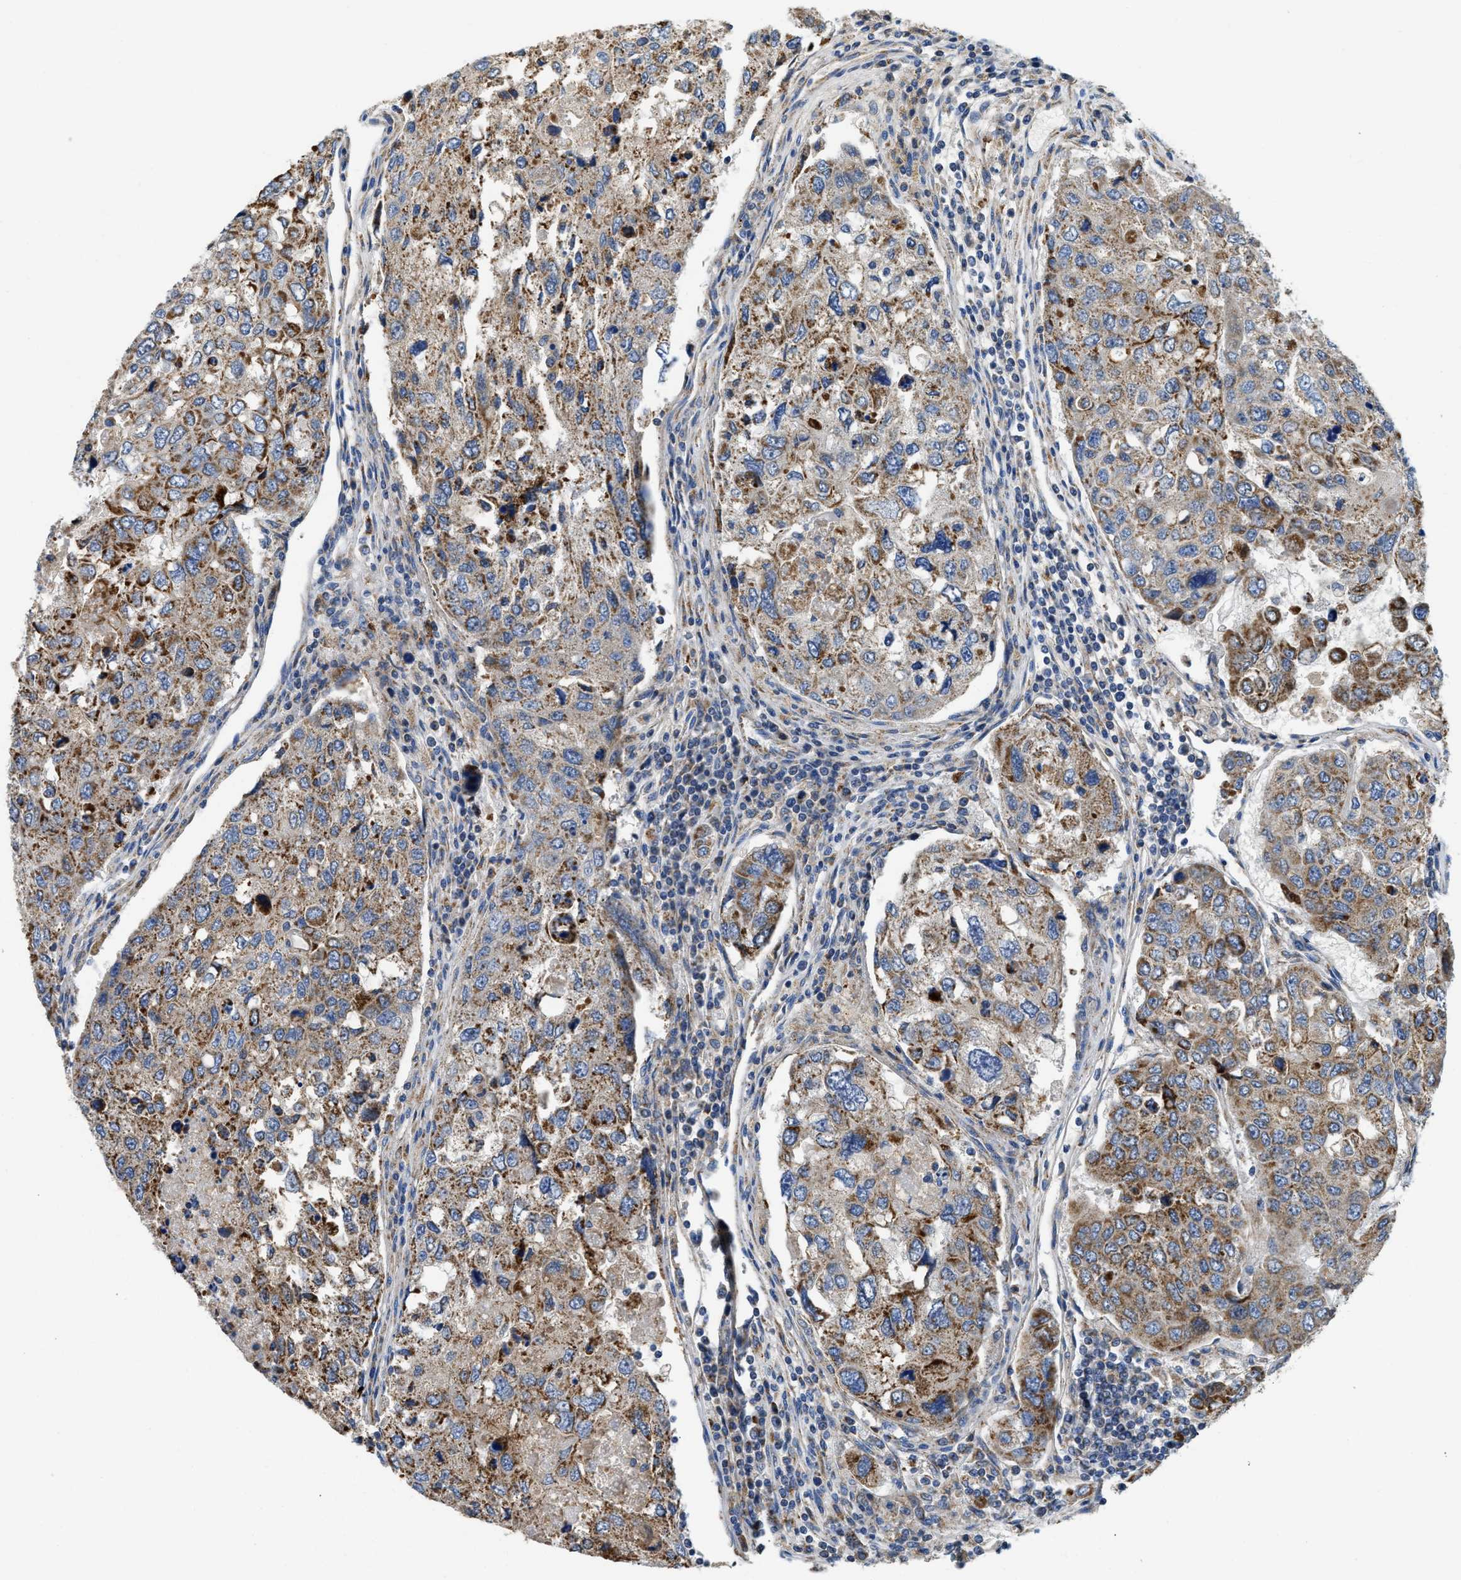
{"staining": {"intensity": "moderate", "quantity": "25%-75%", "location": "cytoplasmic/membranous"}, "tissue": "urothelial cancer", "cell_type": "Tumor cells", "image_type": "cancer", "snomed": [{"axis": "morphology", "description": "Urothelial carcinoma, High grade"}, {"axis": "topography", "description": "Lymph node"}, {"axis": "topography", "description": "Urinary bladder"}], "caption": "A brown stain highlights moderate cytoplasmic/membranous expression of a protein in human urothelial cancer tumor cells.", "gene": "SLC25A13", "patient": {"sex": "male", "age": 51}}